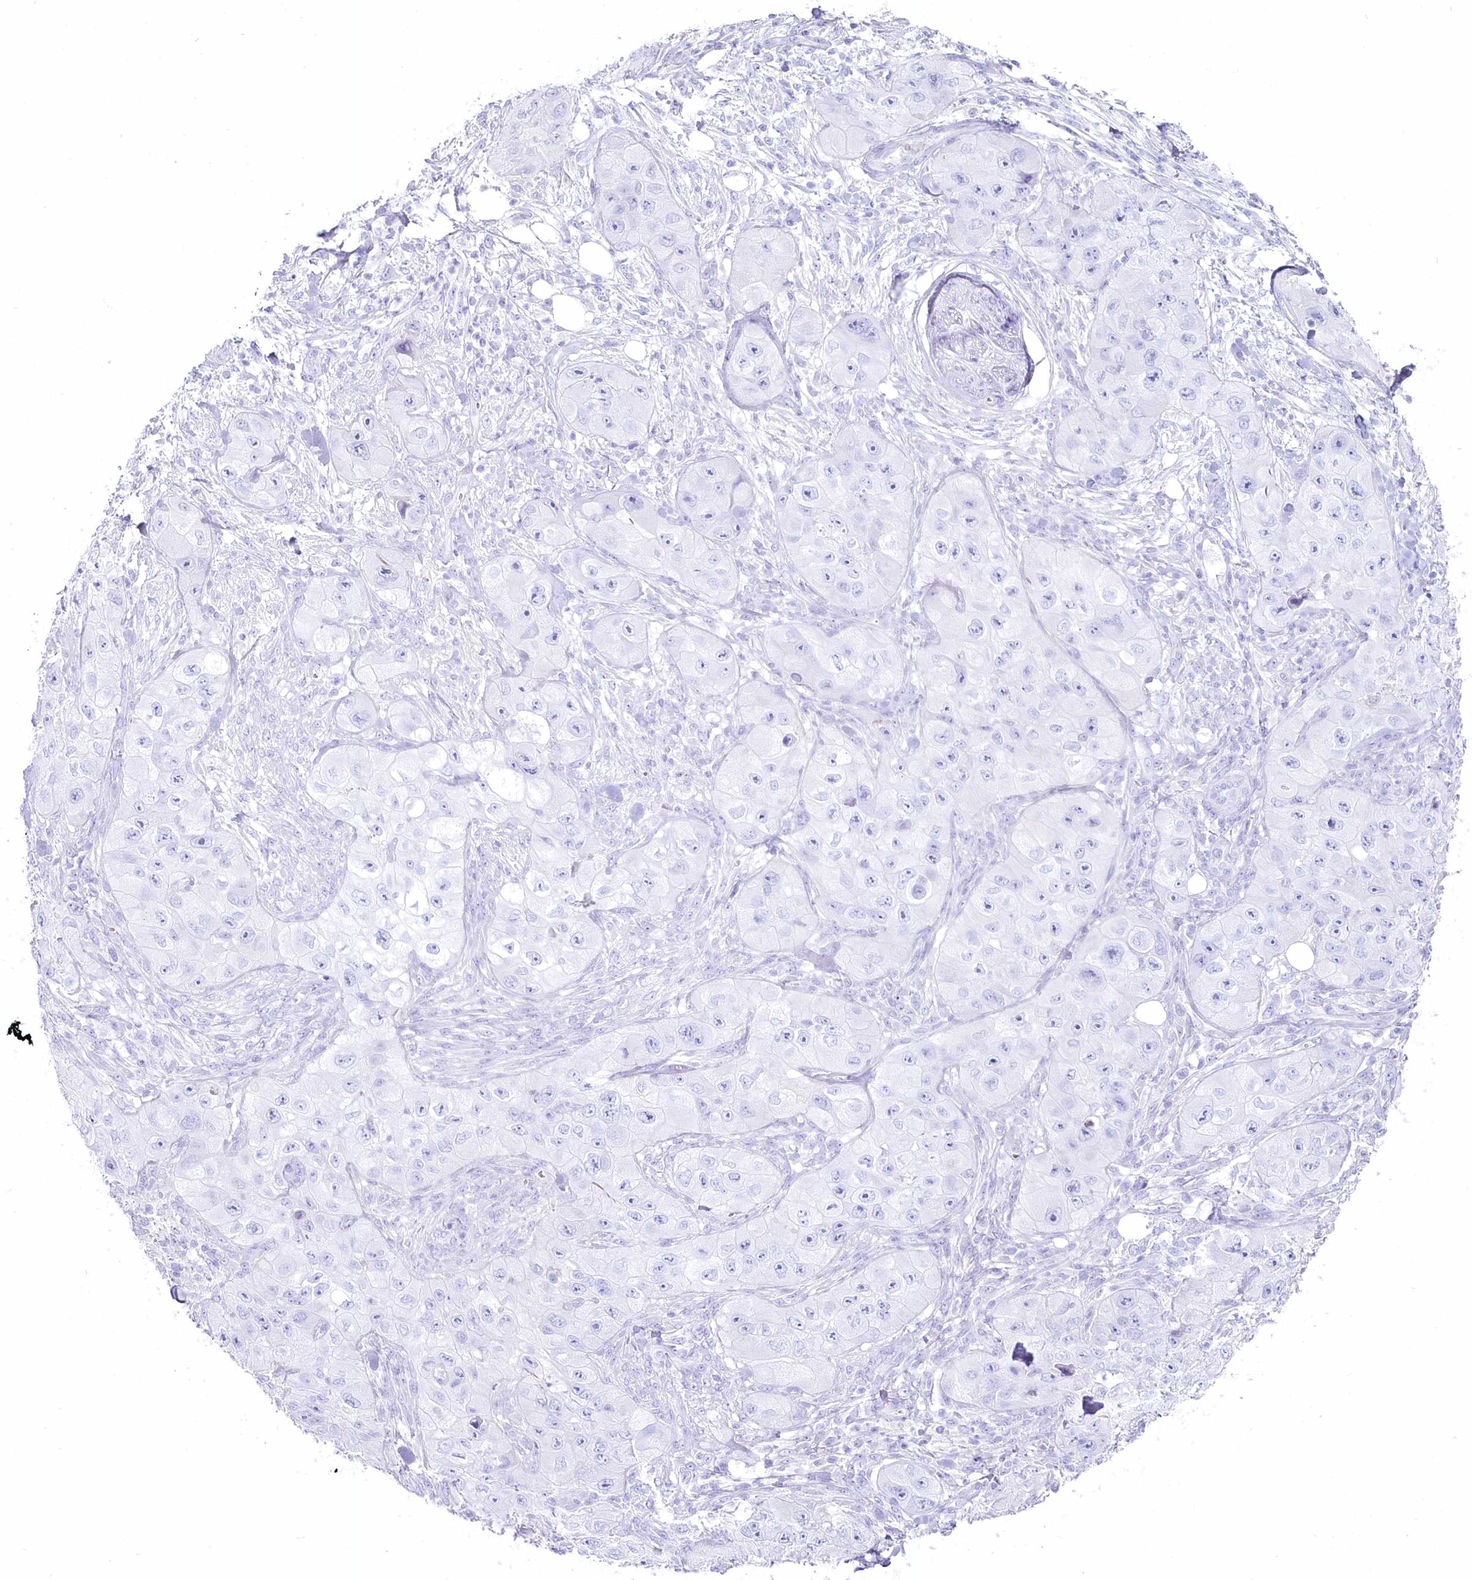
{"staining": {"intensity": "negative", "quantity": "none", "location": "none"}, "tissue": "skin cancer", "cell_type": "Tumor cells", "image_type": "cancer", "snomed": [{"axis": "morphology", "description": "Squamous cell carcinoma, NOS"}, {"axis": "topography", "description": "Skin"}, {"axis": "topography", "description": "Subcutis"}], "caption": "Tumor cells are negative for protein expression in human squamous cell carcinoma (skin).", "gene": "IFIT5", "patient": {"sex": "male", "age": 73}}